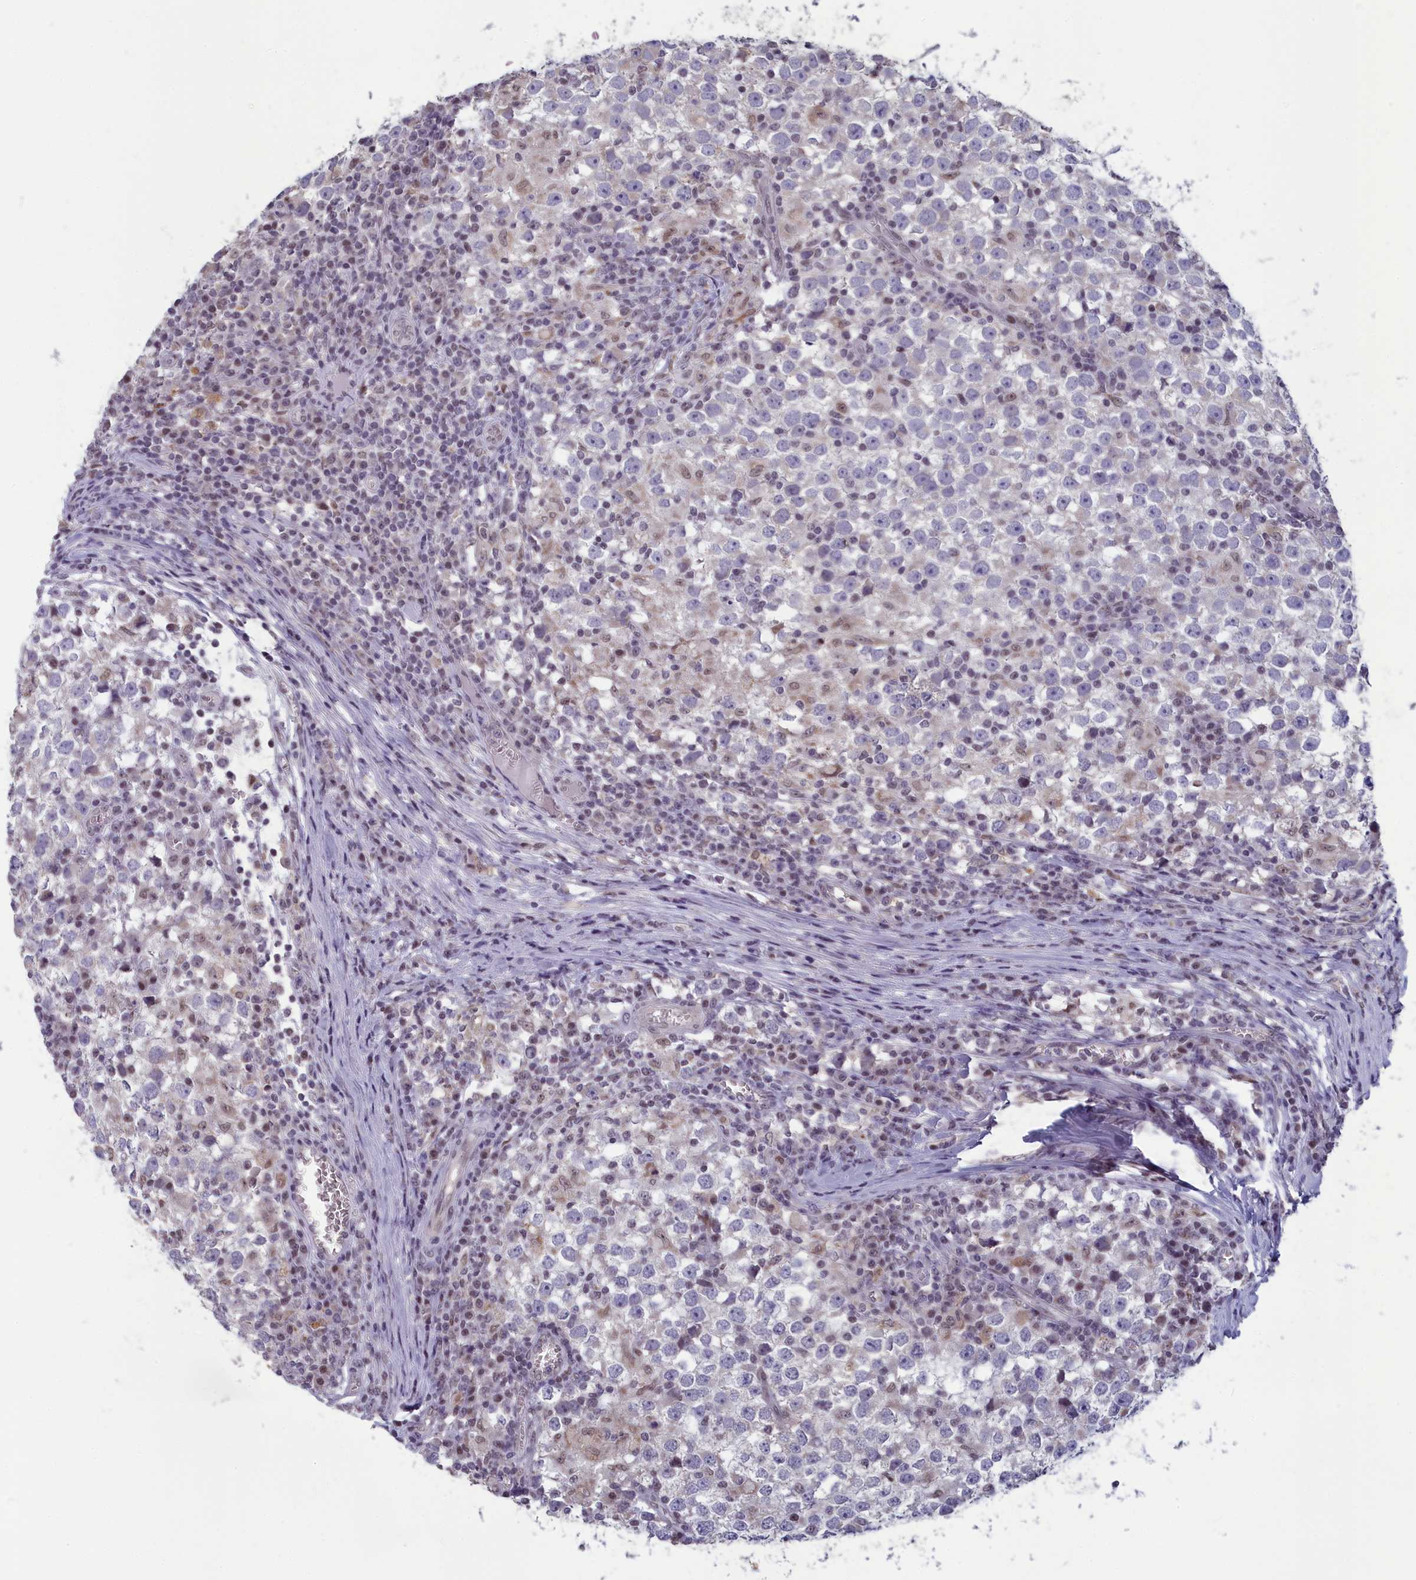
{"staining": {"intensity": "negative", "quantity": "none", "location": "none"}, "tissue": "testis cancer", "cell_type": "Tumor cells", "image_type": "cancer", "snomed": [{"axis": "morphology", "description": "Seminoma, NOS"}, {"axis": "topography", "description": "Testis"}], "caption": "High magnification brightfield microscopy of testis cancer stained with DAB (brown) and counterstained with hematoxylin (blue): tumor cells show no significant positivity.", "gene": "MT-CO3", "patient": {"sex": "male", "age": 65}}